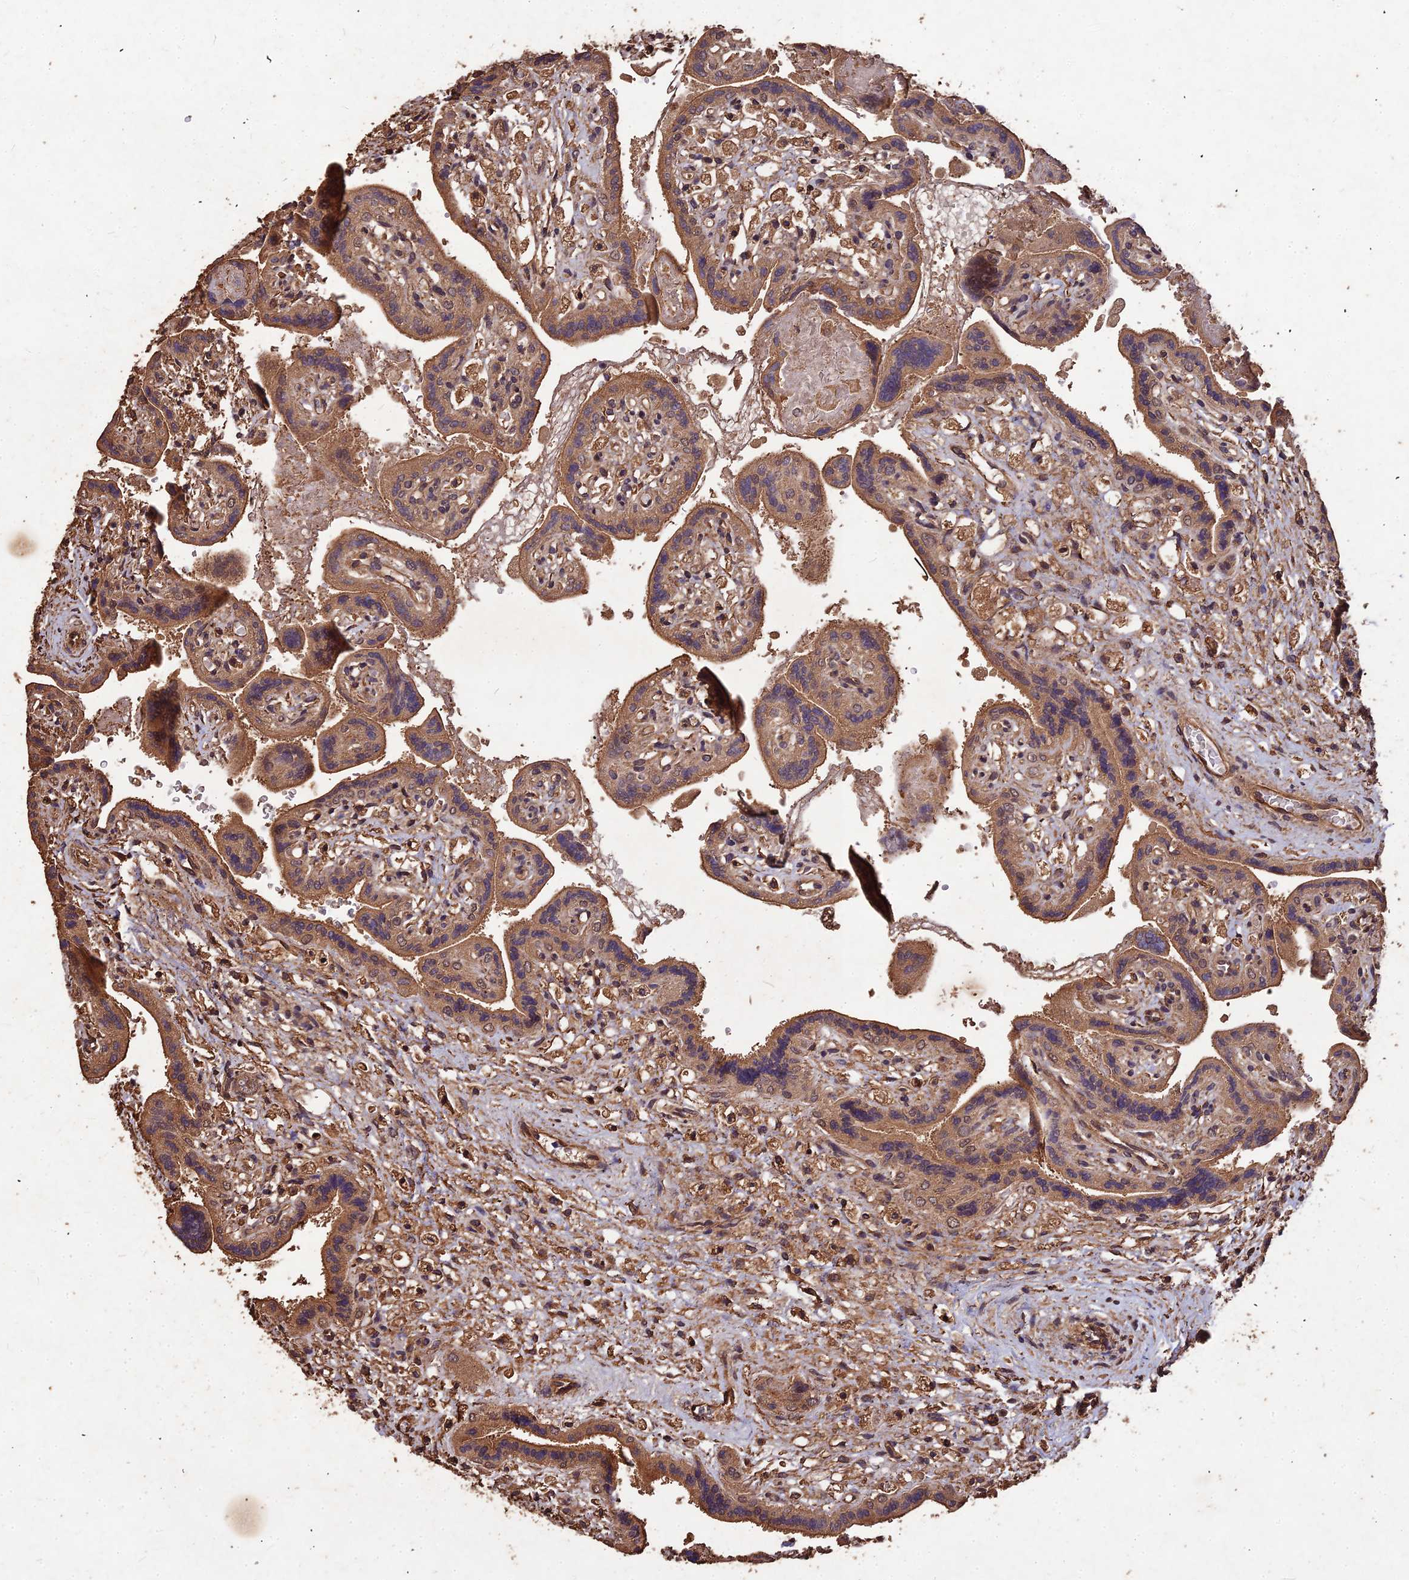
{"staining": {"intensity": "moderate", "quantity": ">75%", "location": "cytoplasmic/membranous"}, "tissue": "placenta", "cell_type": "Decidual cells", "image_type": "normal", "snomed": [{"axis": "morphology", "description": "Normal tissue, NOS"}, {"axis": "topography", "description": "Placenta"}], "caption": "This histopathology image demonstrates IHC staining of benign placenta, with medium moderate cytoplasmic/membranous staining in about >75% of decidual cells.", "gene": "SYMPK", "patient": {"sex": "female", "age": 37}}